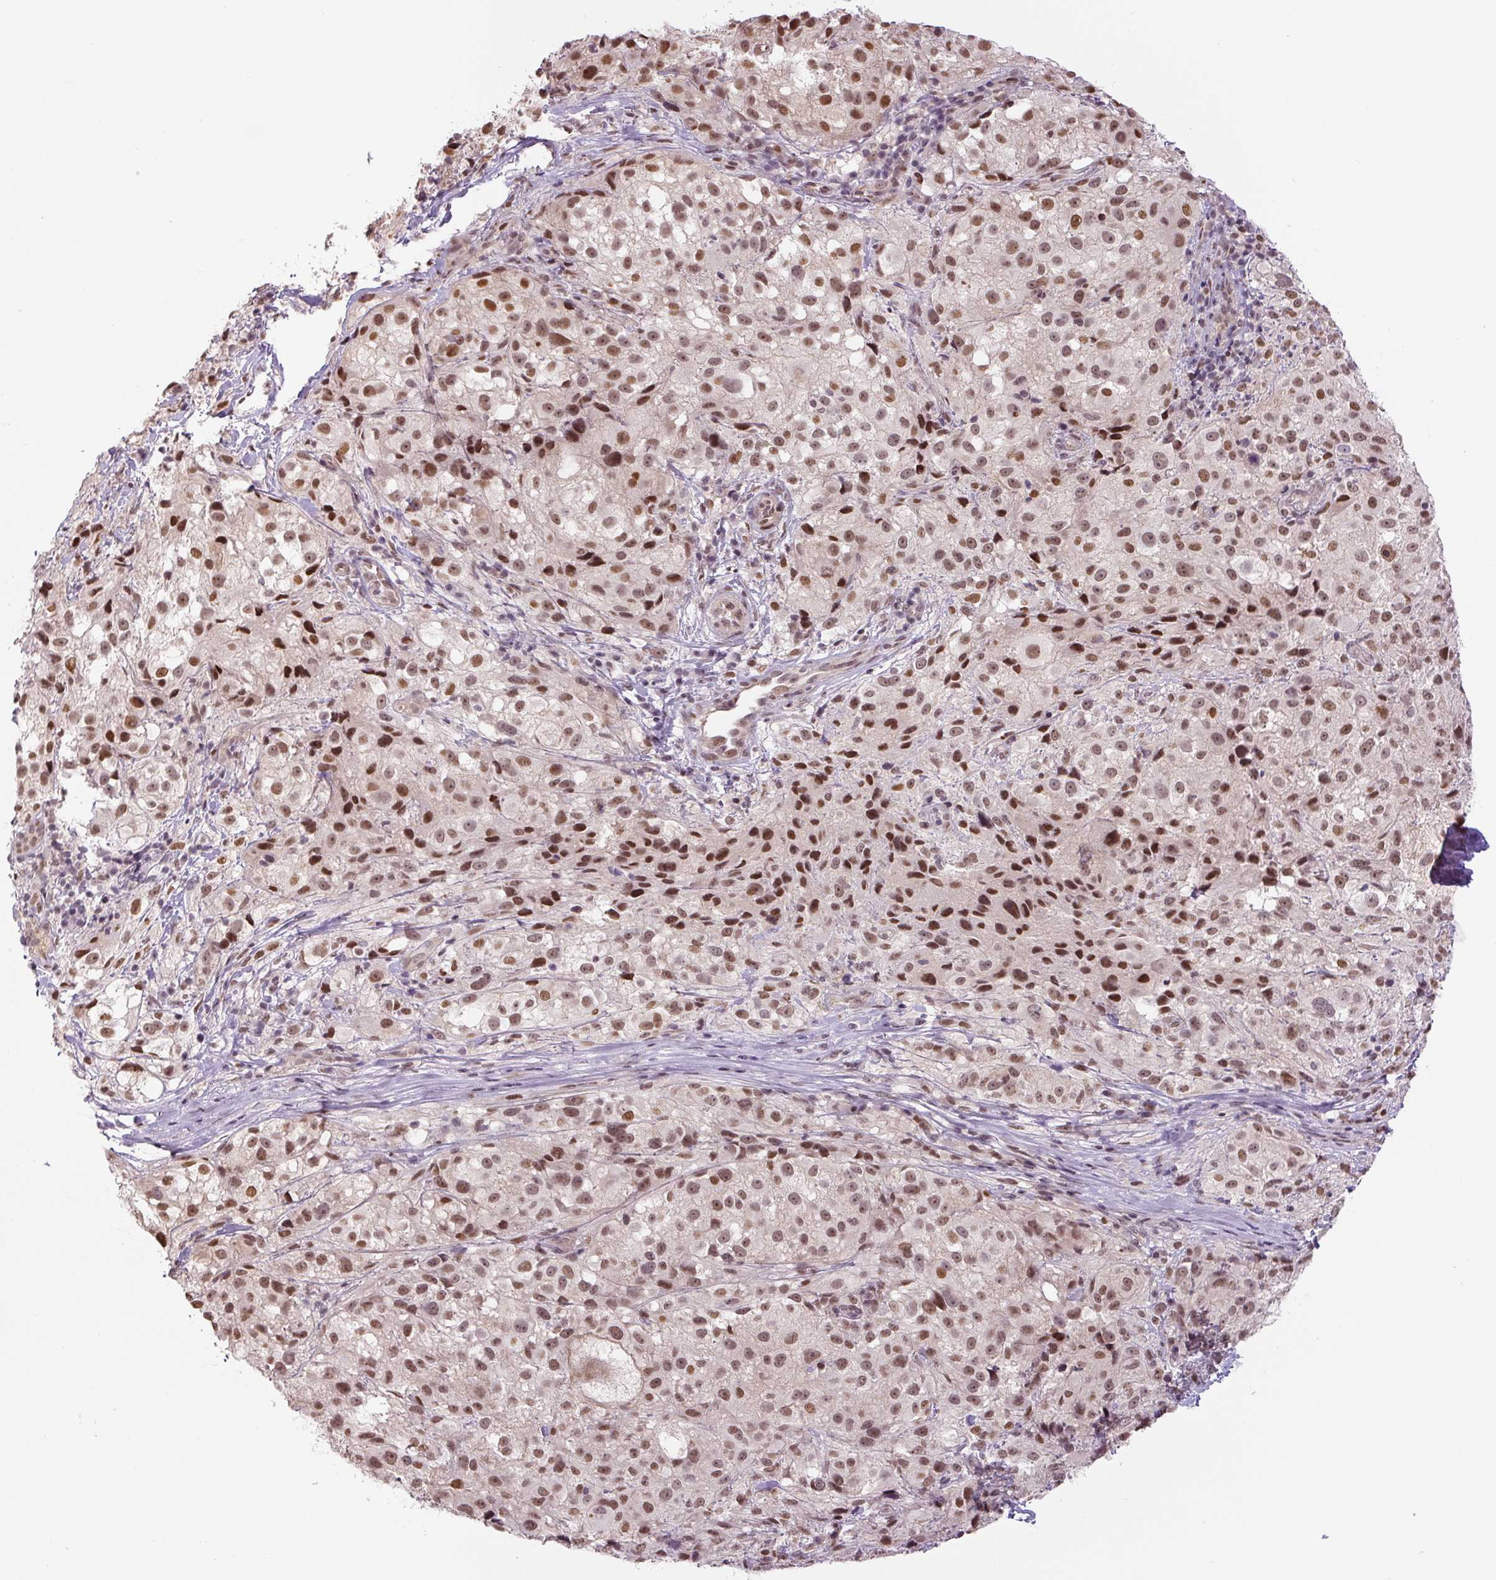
{"staining": {"intensity": "moderate", "quantity": ">75%", "location": "nuclear"}, "tissue": "melanoma", "cell_type": "Tumor cells", "image_type": "cancer", "snomed": [{"axis": "morphology", "description": "Necrosis, NOS"}, {"axis": "morphology", "description": "Malignant melanoma, NOS"}, {"axis": "topography", "description": "Skin"}], "caption": "Malignant melanoma stained with DAB (3,3'-diaminobenzidine) immunohistochemistry (IHC) reveals medium levels of moderate nuclear expression in approximately >75% of tumor cells. (Stains: DAB in brown, nuclei in blue, Microscopy: brightfield microscopy at high magnification).", "gene": "TCFL5", "patient": {"sex": "female", "age": 87}}